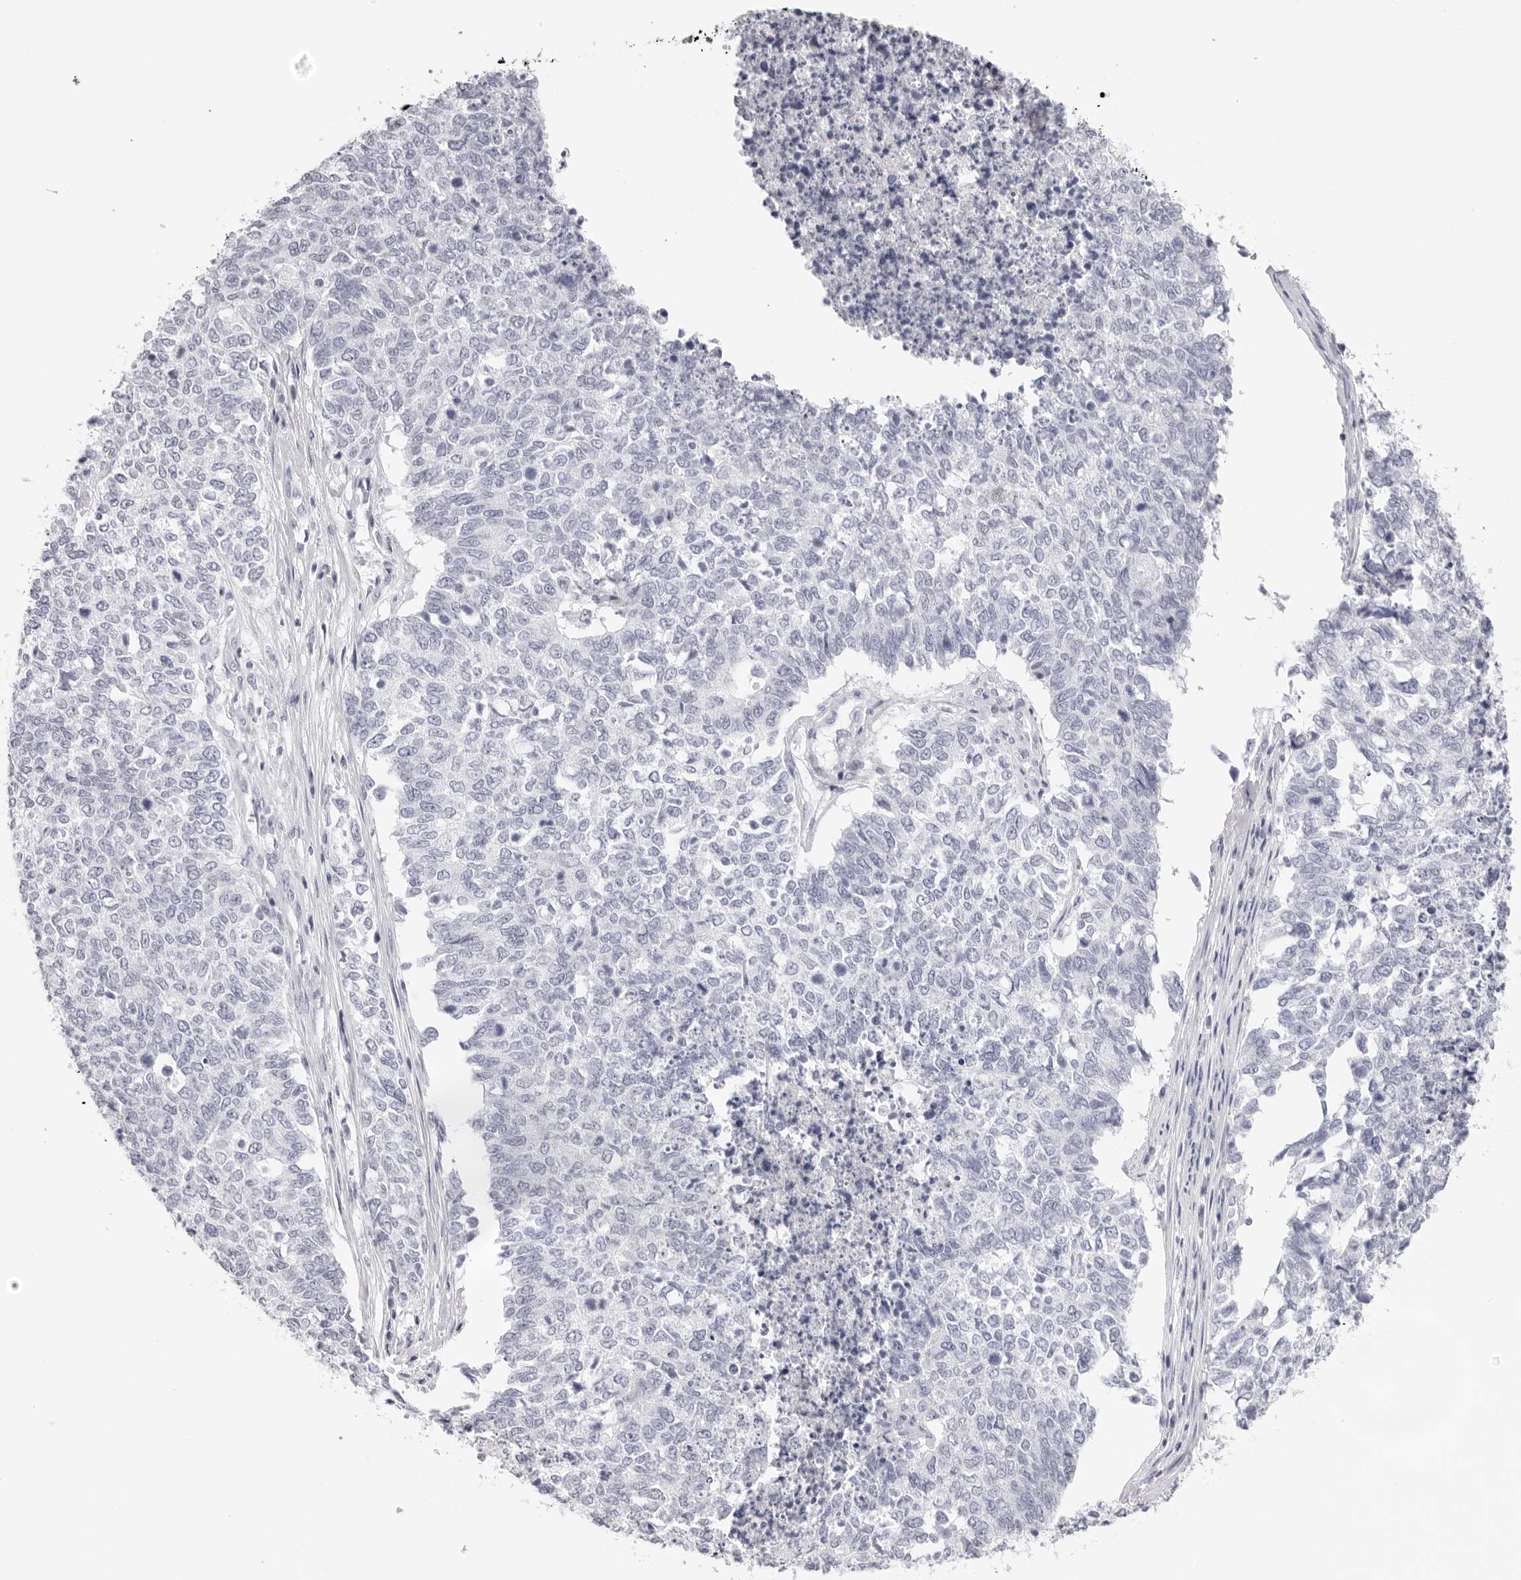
{"staining": {"intensity": "negative", "quantity": "none", "location": "none"}, "tissue": "cervical cancer", "cell_type": "Tumor cells", "image_type": "cancer", "snomed": [{"axis": "morphology", "description": "Squamous cell carcinoma, NOS"}, {"axis": "topography", "description": "Cervix"}], "caption": "Immunohistochemistry (IHC) photomicrograph of neoplastic tissue: human cervical cancer (squamous cell carcinoma) stained with DAB demonstrates no significant protein expression in tumor cells. (DAB immunohistochemistry (IHC), high magnification).", "gene": "CST5", "patient": {"sex": "female", "age": 63}}